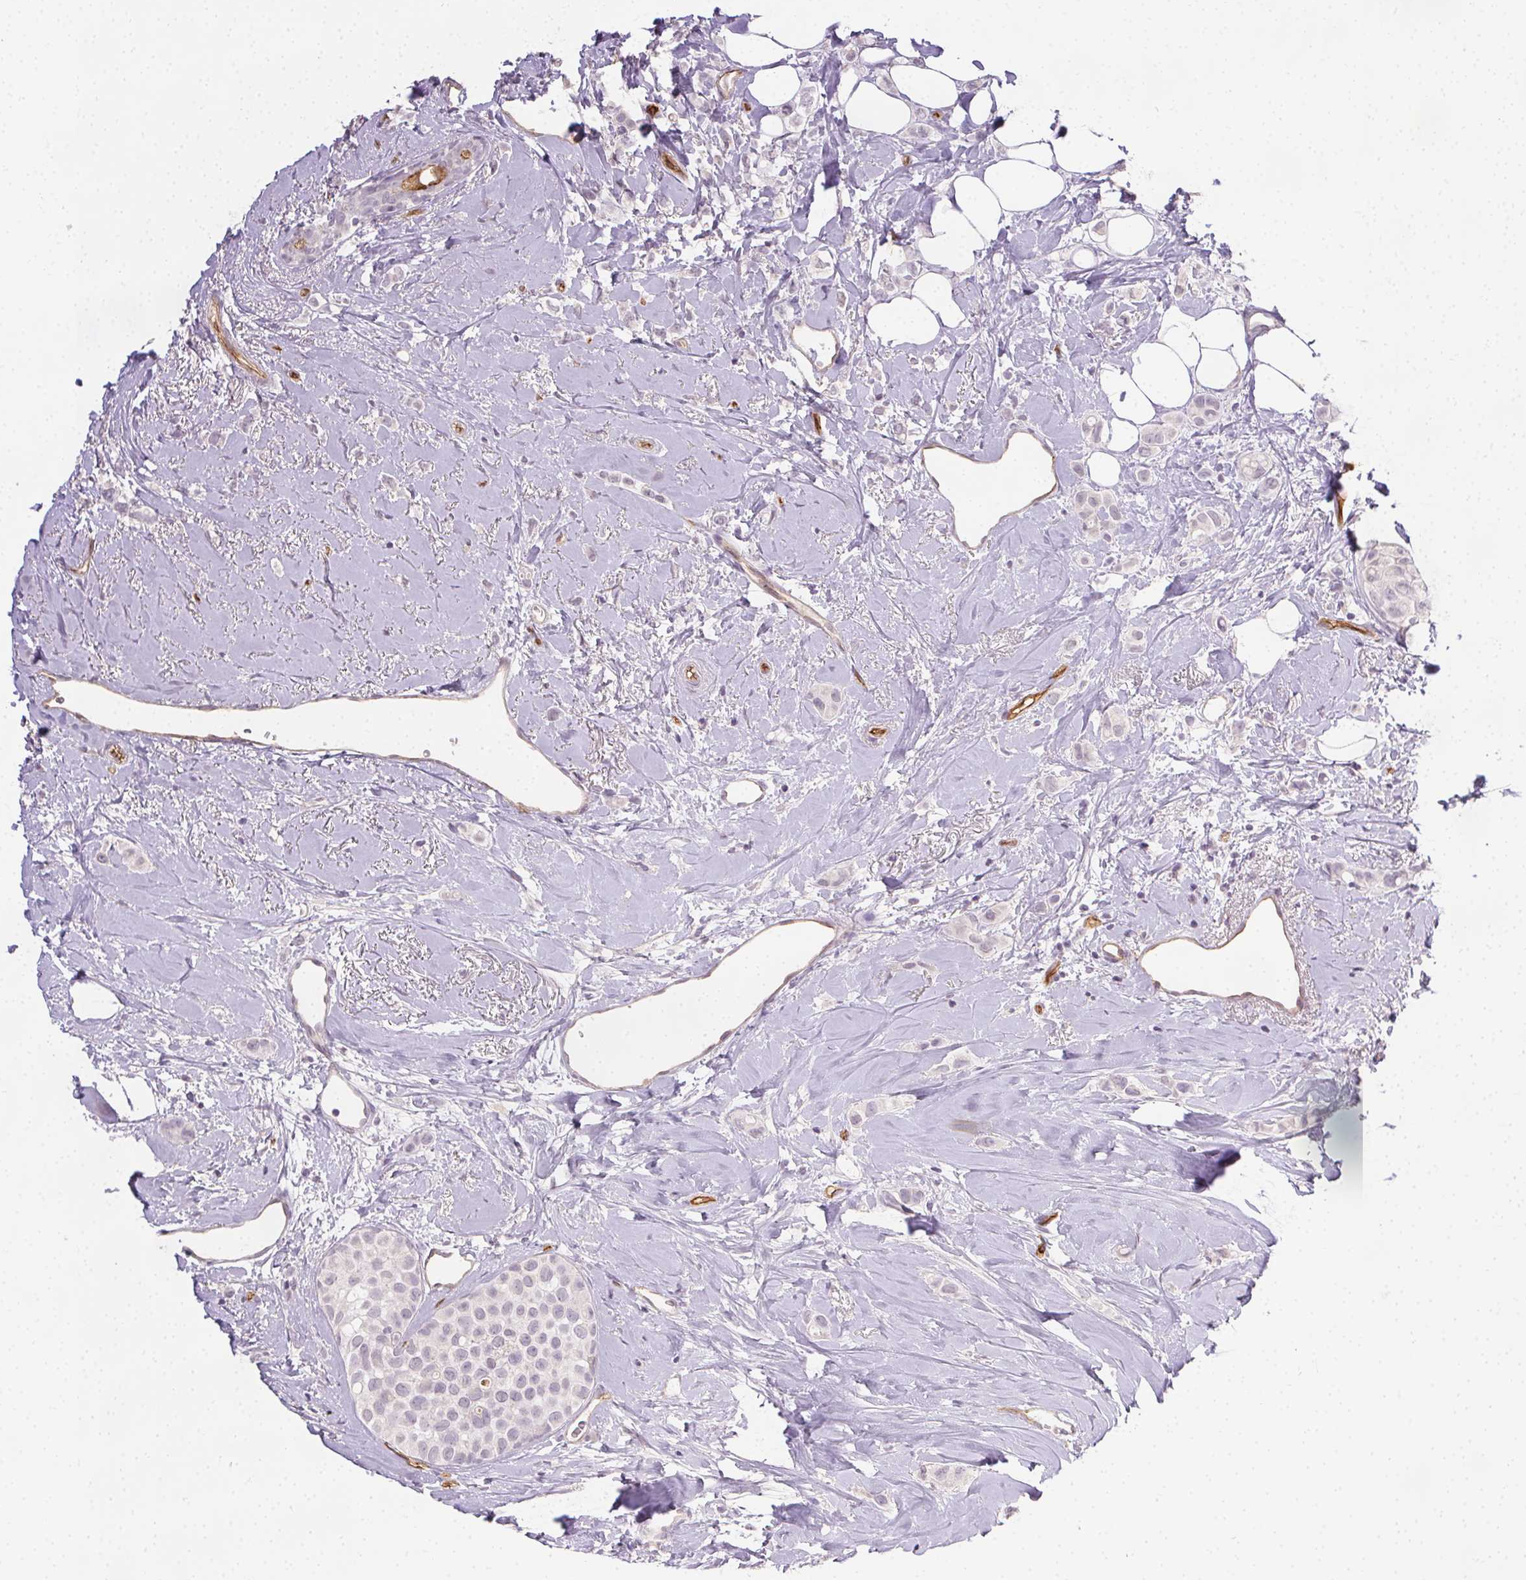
{"staining": {"intensity": "negative", "quantity": "none", "location": "none"}, "tissue": "breast cancer", "cell_type": "Tumor cells", "image_type": "cancer", "snomed": [{"axis": "morphology", "description": "Lobular carcinoma"}, {"axis": "topography", "description": "Breast"}], "caption": "DAB (3,3'-diaminobenzidine) immunohistochemical staining of breast lobular carcinoma exhibits no significant expression in tumor cells. (Brightfield microscopy of DAB (3,3'-diaminobenzidine) immunohistochemistry (IHC) at high magnification).", "gene": "PODXL", "patient": {"sex": "female", "age": 66}}